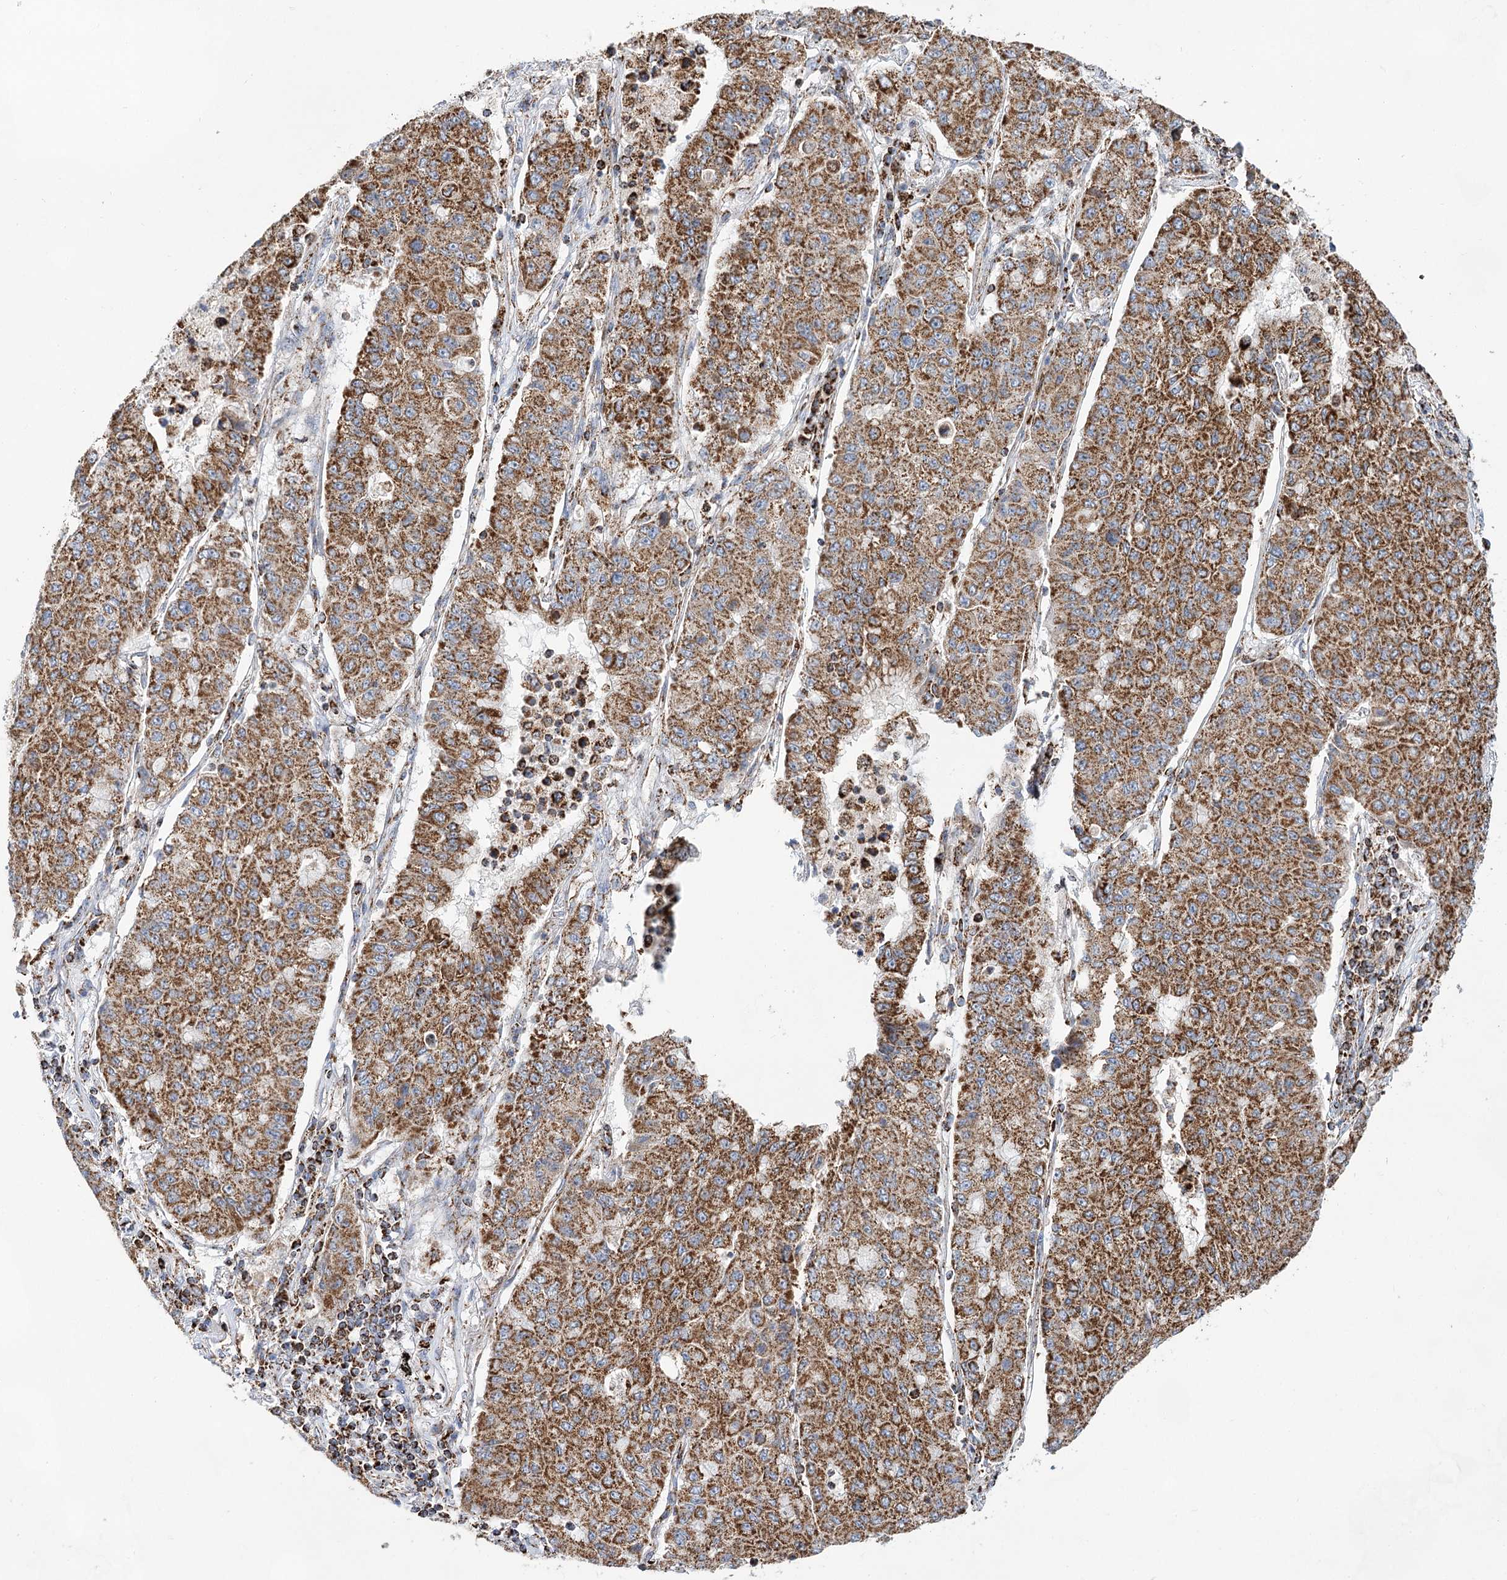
{"staining": {"intensity": "strong", "quantity": ">75%", "location": "cytoplasmic/membranous"}, "tissue": "lung cancer", "cell_type": "Tumor cells", "image_type": "cancer", "snomed": [{"axis": "morphology", "description": "Squamous cell carcinoma, NOS"}, {"axis": "topography", "description": "Lung"}], "caption": "Immunohistochemical staining of human lung squamous cell carcinoma exhibits high levels of strong cytoplasmic/membranous protein positivity in approximately >75% of tumor cells. The protein of interest is shown in brown color, while the nuclei are stained blue.", "gene": "NADK2", "patient": {"sex": "male", "age": 74}}